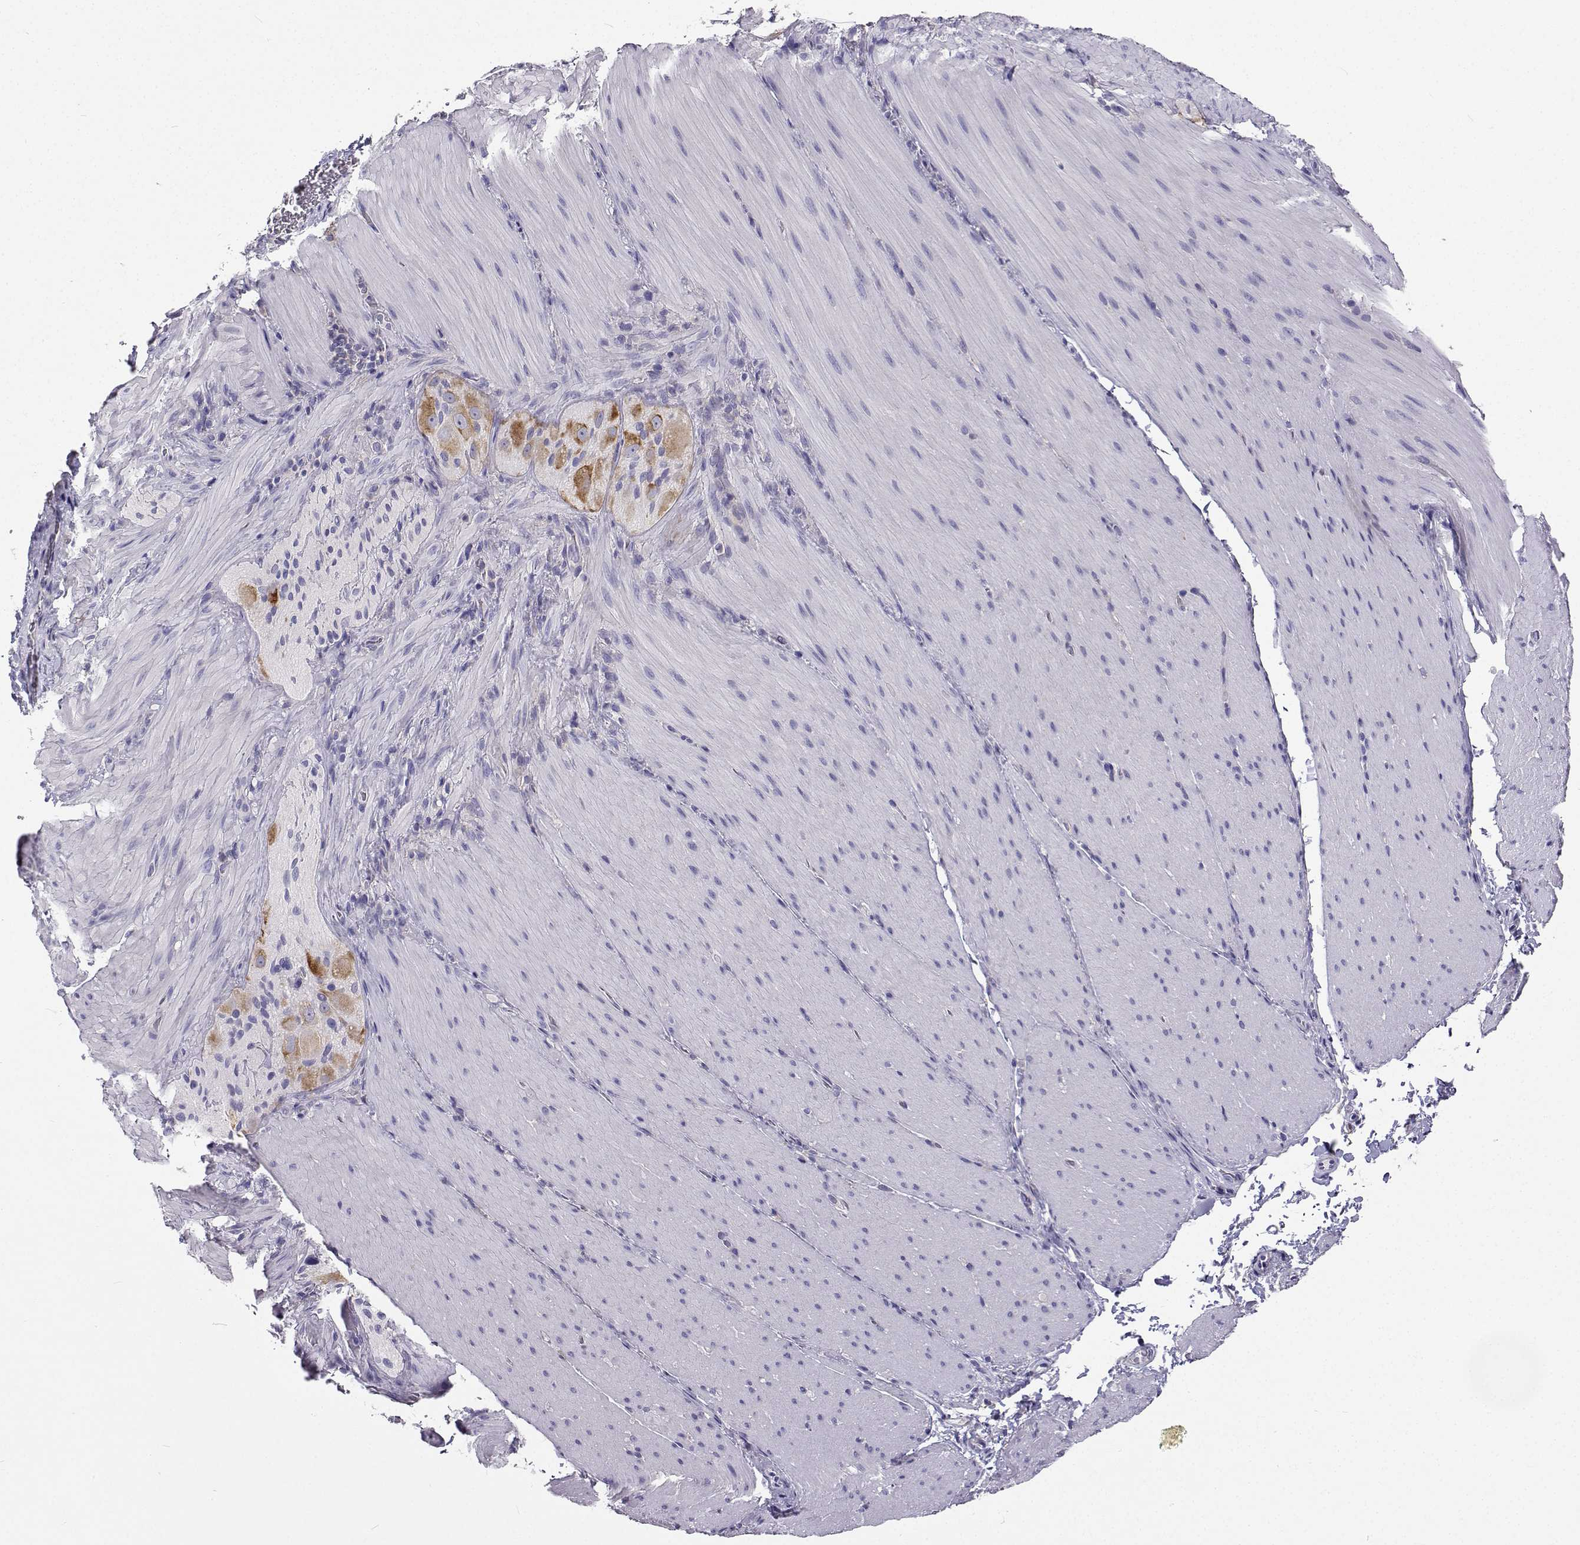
{"staining": {"intensity": "negative", "quantity": "none", "location": "none"}, "tissue": "smooth muscle", "cell_type": "Smooth muscle cells", "image_type": "normal", "snomed": [{"axis": "morphology", "description": "Normal tissue, NOS"}, {"axis": "topography", "description": "Smooth muscle"}, {"axis": "topography", "description": "Colon"}], "caption": "A high-resolution histopathology image shows immunohistochemistry staining of benign smooth muscle, which exhibits no significant positivity in smooth muscle cells.", "gene": "LHFPL7", "patient": {"sex": "male", "age": 73}}